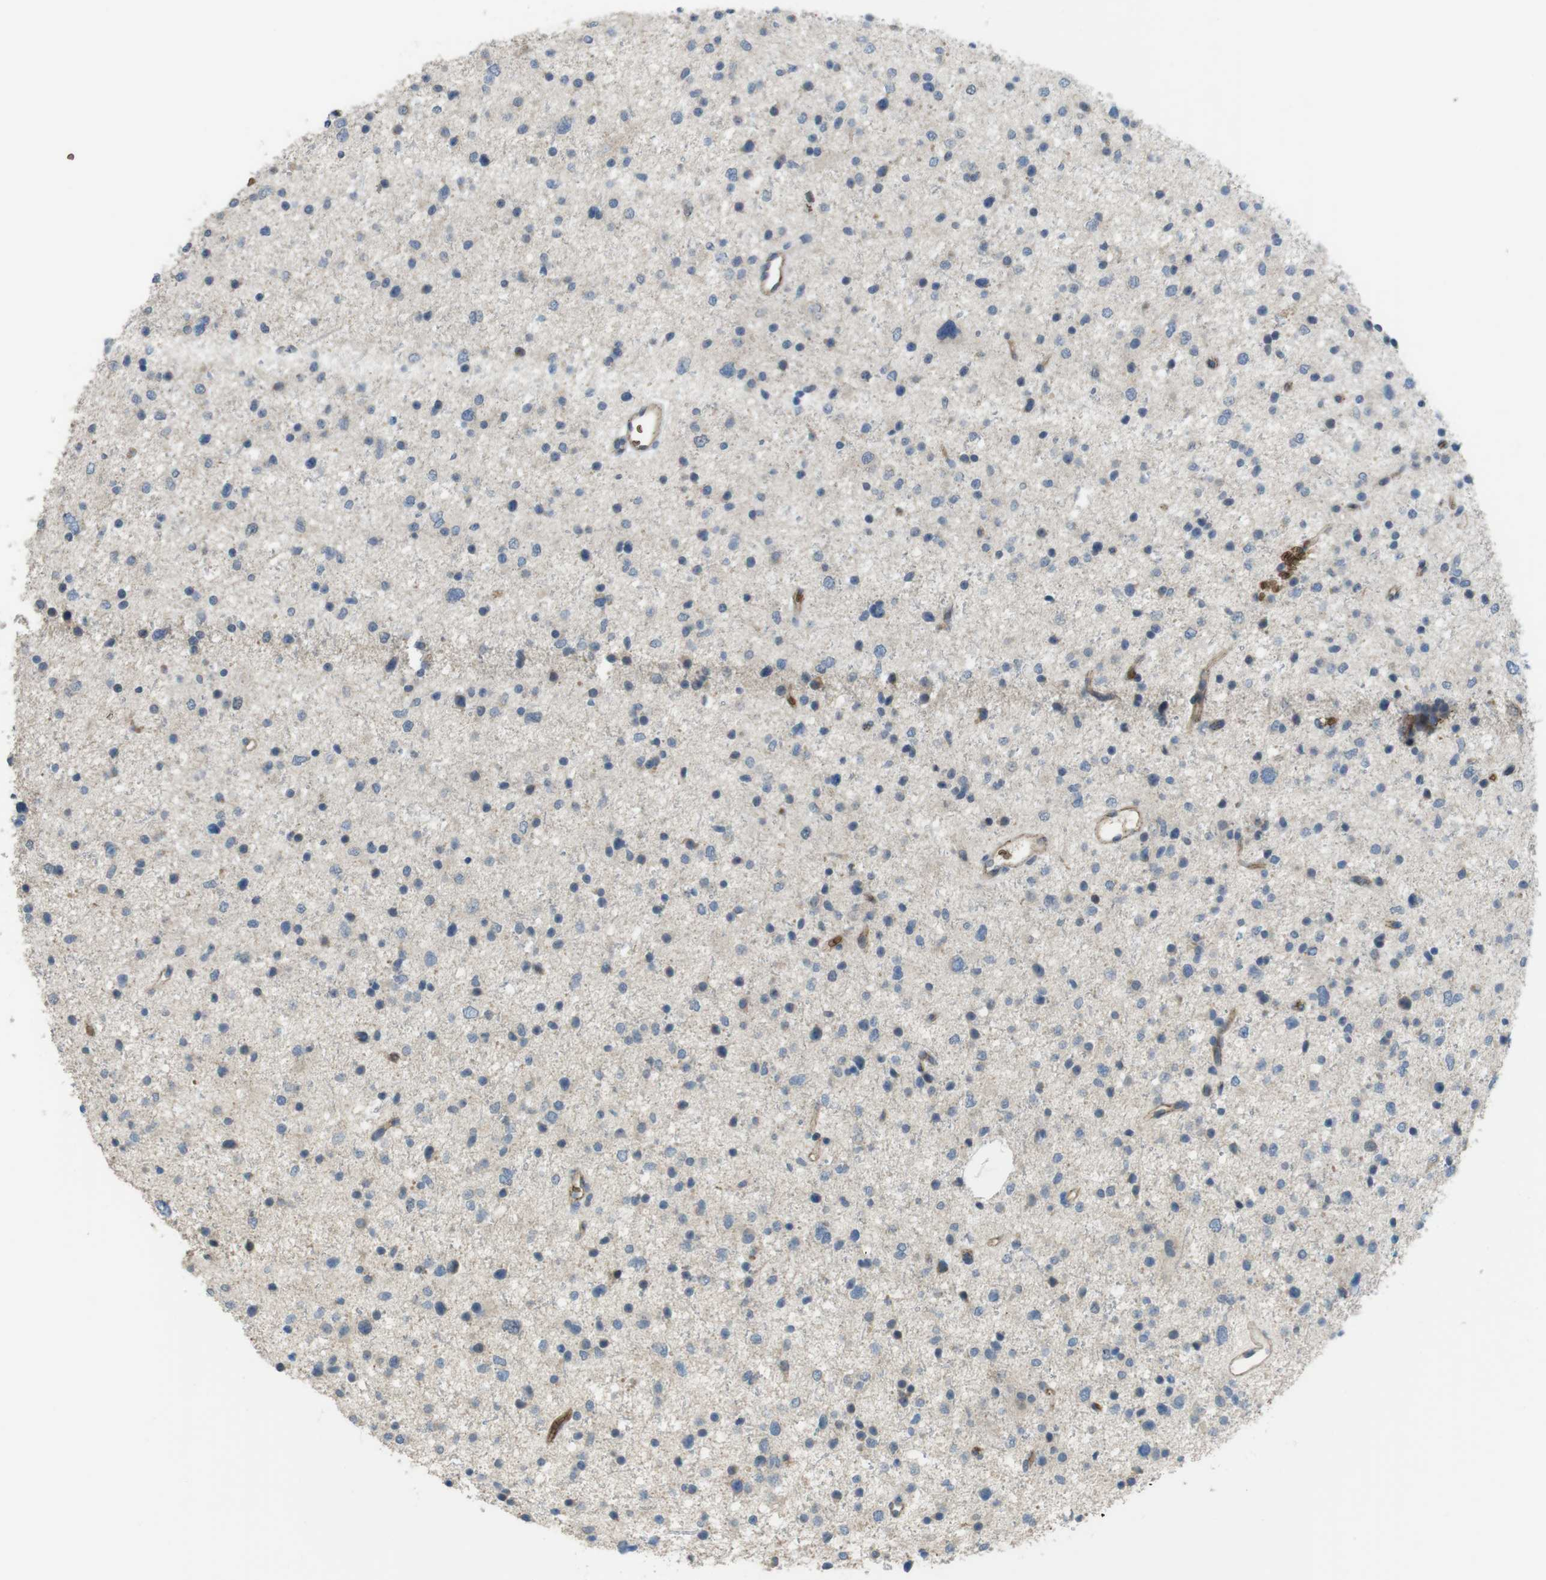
{"staining": {"intensity": "negative", "quantity": "none", "location": "none"}, "tissue": "glioma", "cell_type": "Tumor cells", "image_type": "cancer", "snomed": [{"axis": "morphology", "description": "Glioma, malignant, Low grade"}, {"axis": "topography", "description": "Brain"}], "caption": "IHC histopathology image of human low-grade glioma (malignant) stained for a protein (brown), which displays no staining in tumor cells. (Brightfield microscopy of DAB (3,3'-diaminobenzidine) IHC at high magnification).", "gene": "GYPA", "patient": {"sex": "female", "age": 37}}